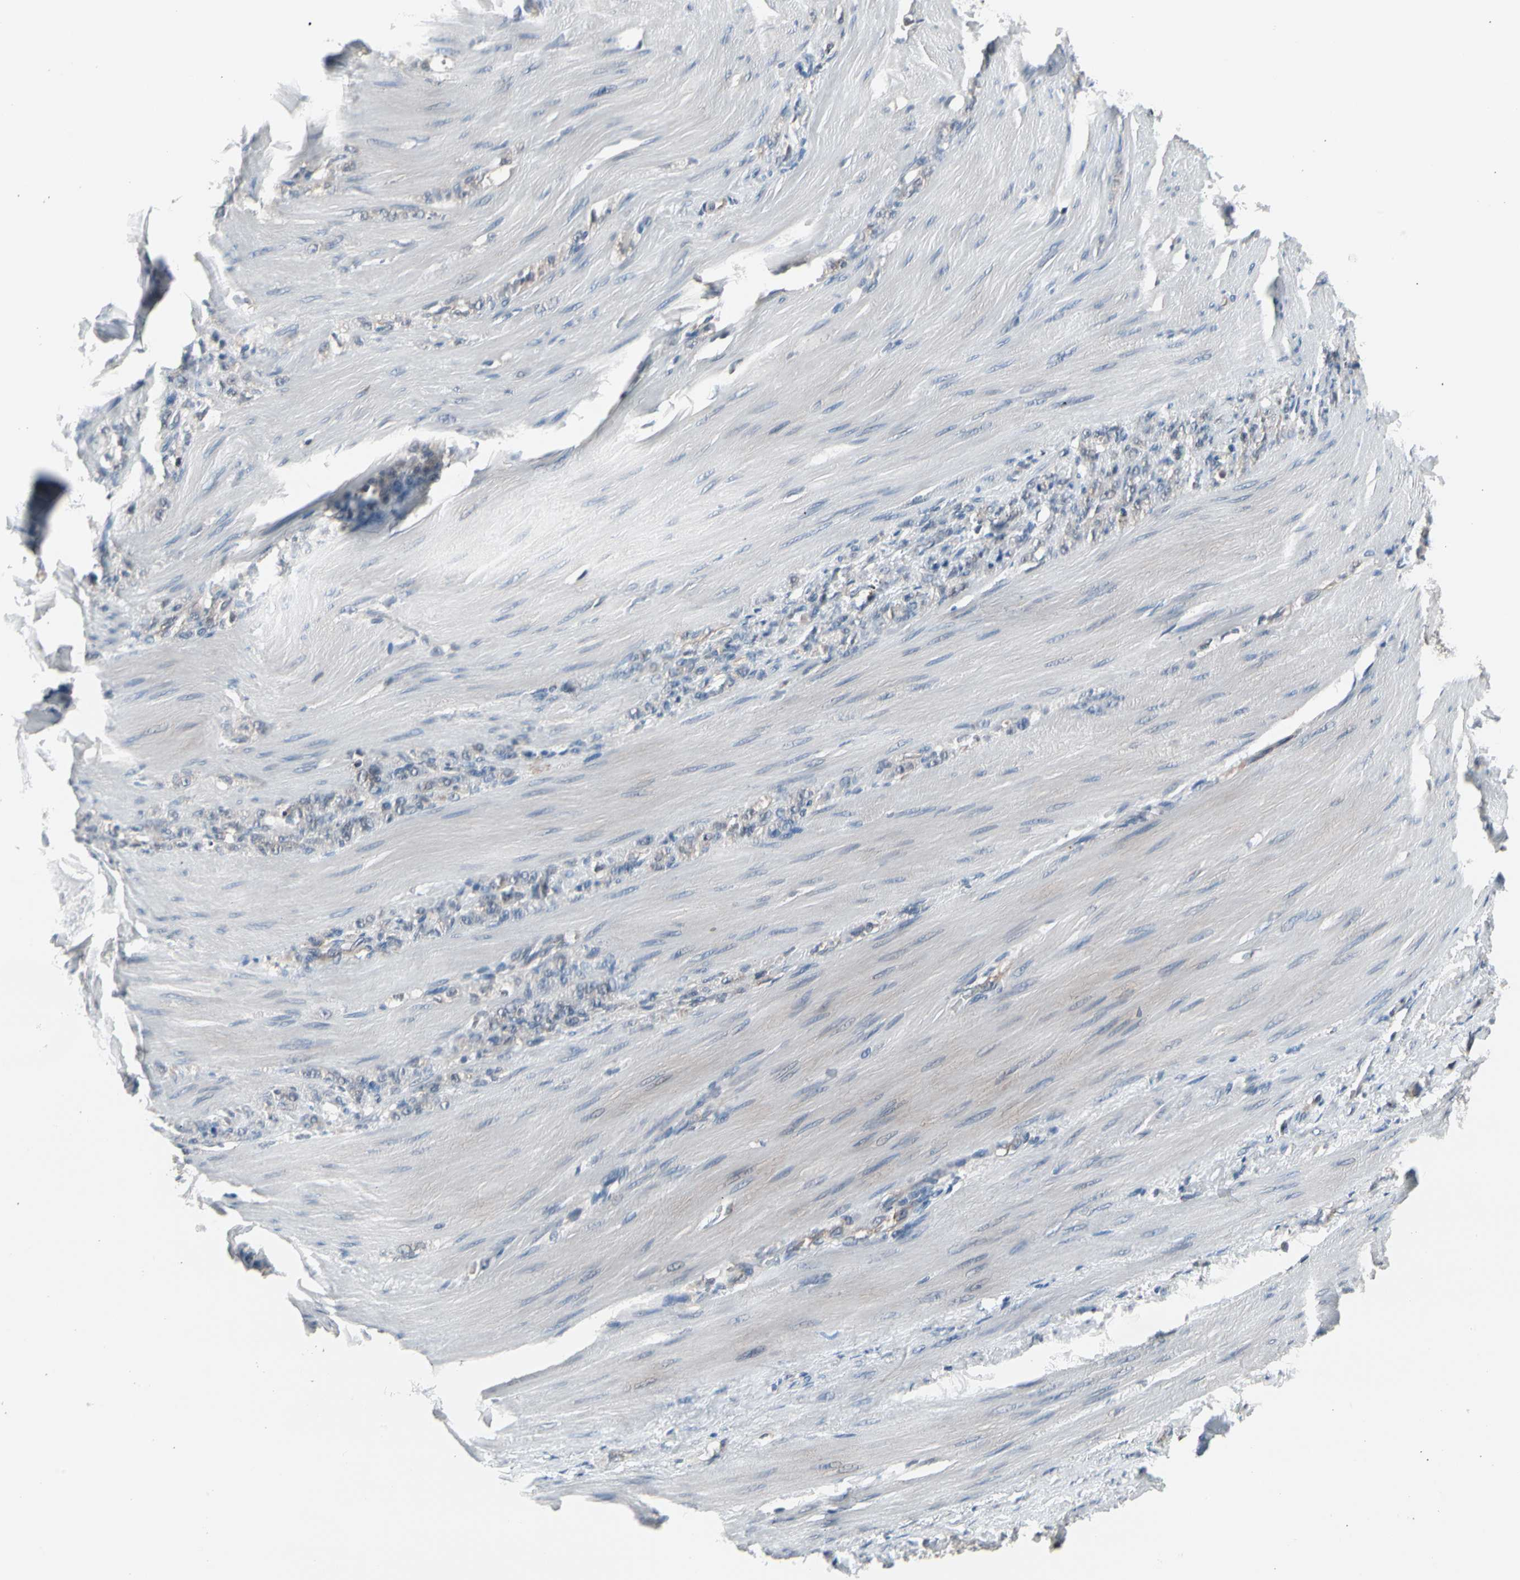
{"staining": {"intensity": "weak", "quantity": "25%-75%", "location": "cytoplasmic/membranous"}, "tissue": "stomach cancer", "cell_type": "Tumor cells", "image_type": "cancer", "snomed": [{"axis": "morphology", "description": "Adenocarcinoma, NOS"}, {"axis": "topography", "description": "Stomach"}], "caption": "Weak cytoplasmic/membranous expression is identified in approximately 25%-75% of tumor cells in stomach cancer.", "gene": "PSMA2", "patient": {"sex": "male", "age": 82}}